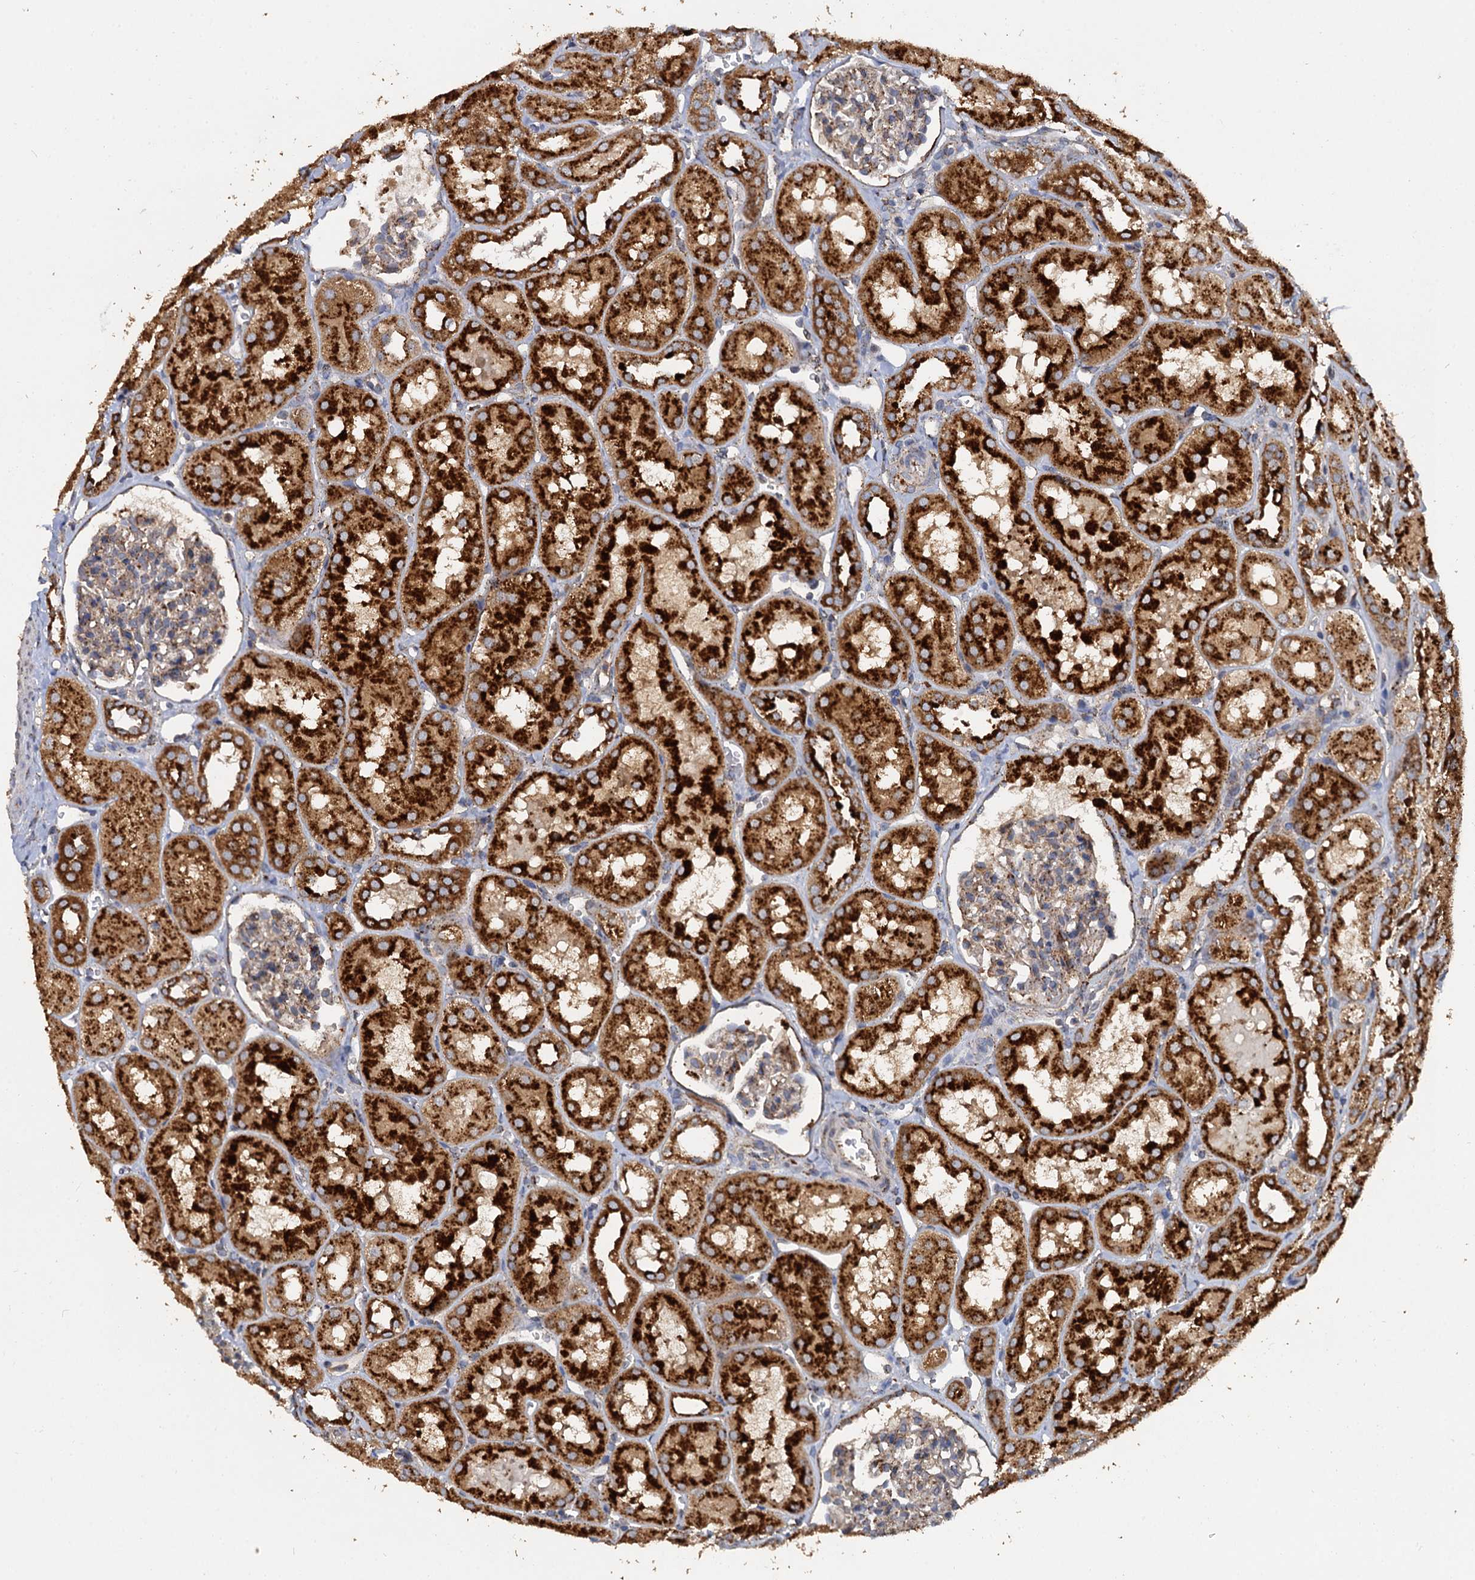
{"staining": {"intensity": "moderate", "quantity": "<25%", "location": "cytoplasmic/membranous"}, "tissue": "kidney", "cell_type": "Cells in glomeruli", "image_type": "normal", "snomed": [{"axis": "morphology", "description": "Normal tissue, NOS"}, {"axis": "topography", "description": "Kidney"}, {"axis": "topography", "description": "Urinary bladder"}], "caption": "Protein expression by immunohistochemistry exhibits moderate cytoplasmic/membranous positivity in about <25% of cells in glomeruli in benign kidney. The staining was performed using DAB (3,3'-diaminobenzidine) to visualize the protein expression in brown, while the nuclei were stained in blue with hematoxylin (Magnification: 20x).", "gene": "GBA1", "patient": {"sex": "male", "age": 16}}